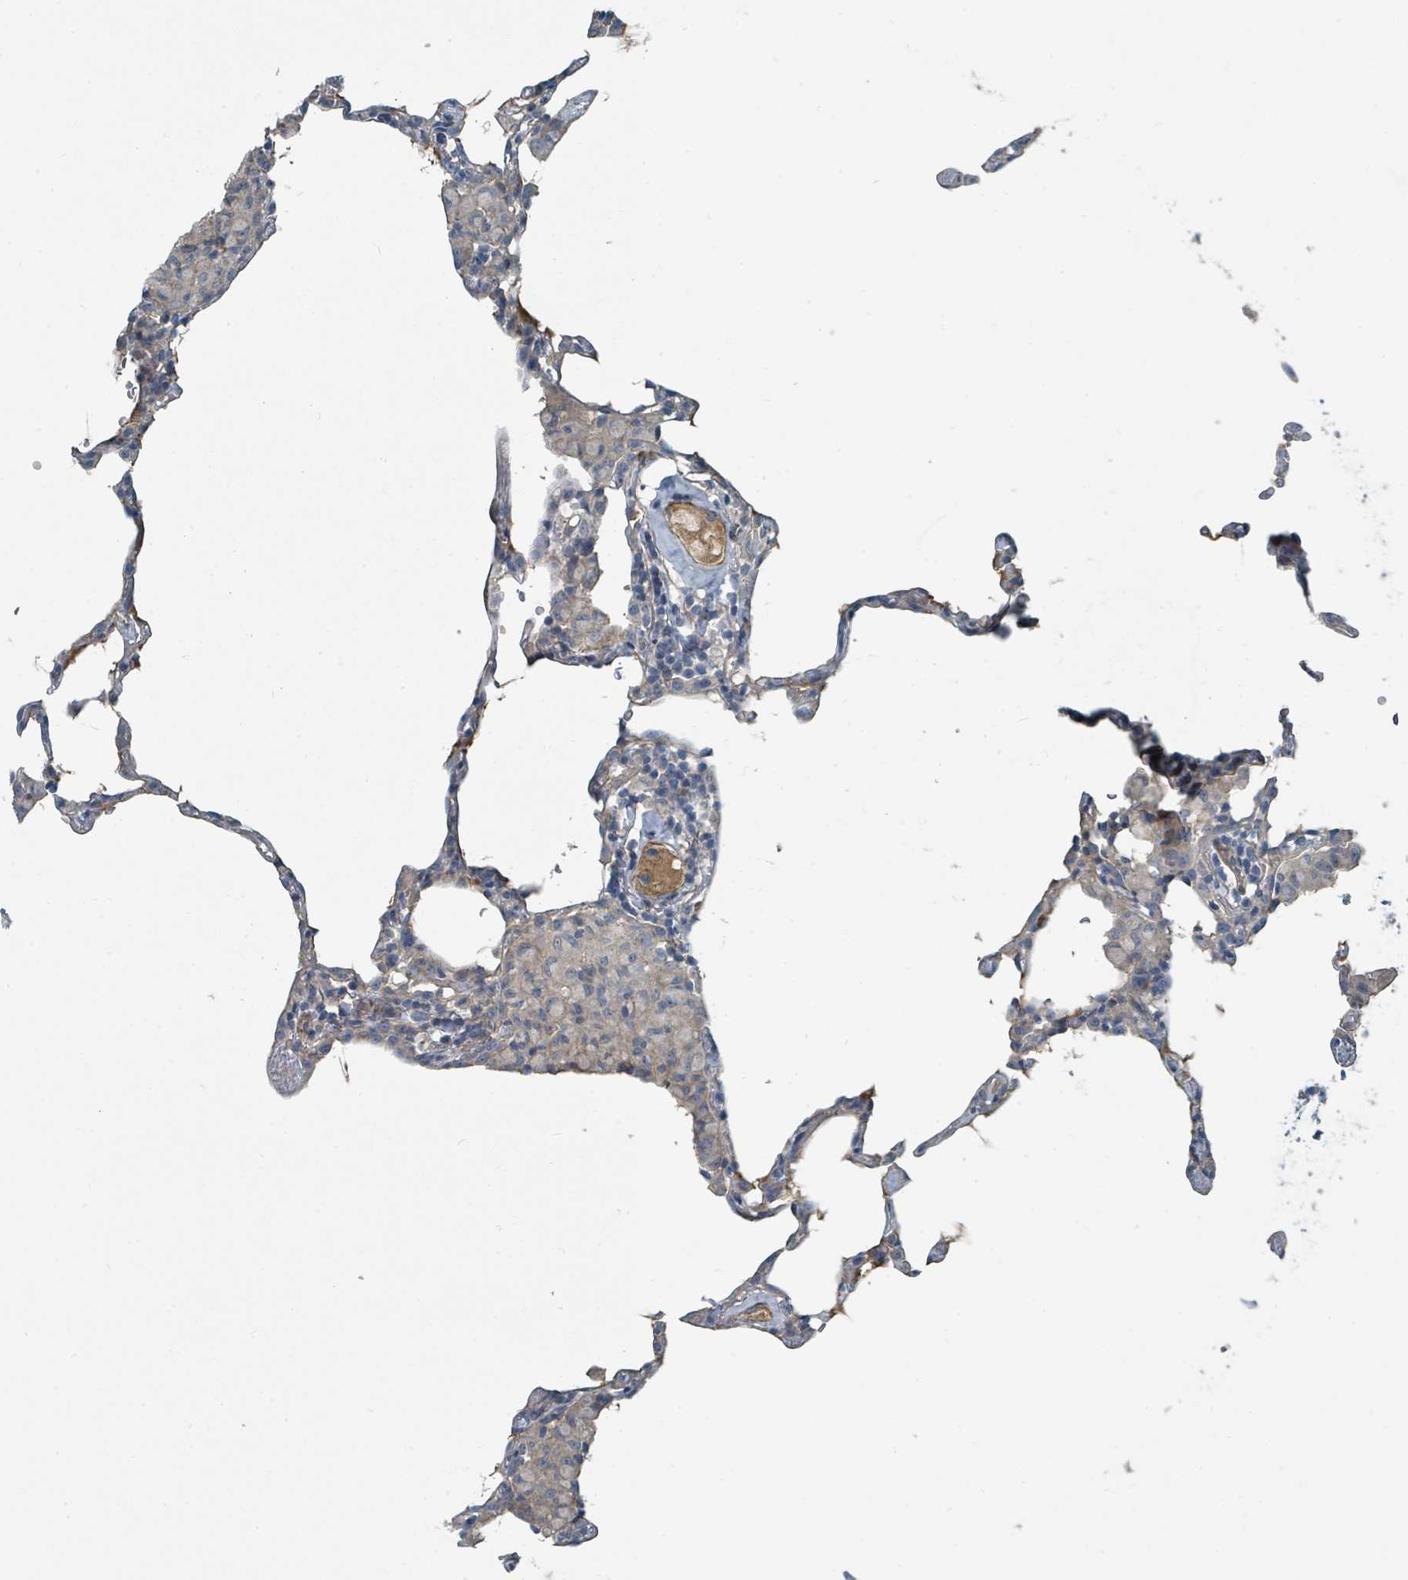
{"staining": {"intensity": "negative", "quantity": "none", "location": "none"}, "tissue": "lung", "cell_type": "Alveolar cells", "image_type": "normal", "snomed": [{"axis": "morphology", "description": "Normal tissue, NOS"}, {"axis": "topography", "description": "Lung"}], "caption": "The immunohistochemistry image has no significant expression in alveolar cells of lung.", "gene": "SLC44A5", "patient": {"sex": "female", "age": 57}}